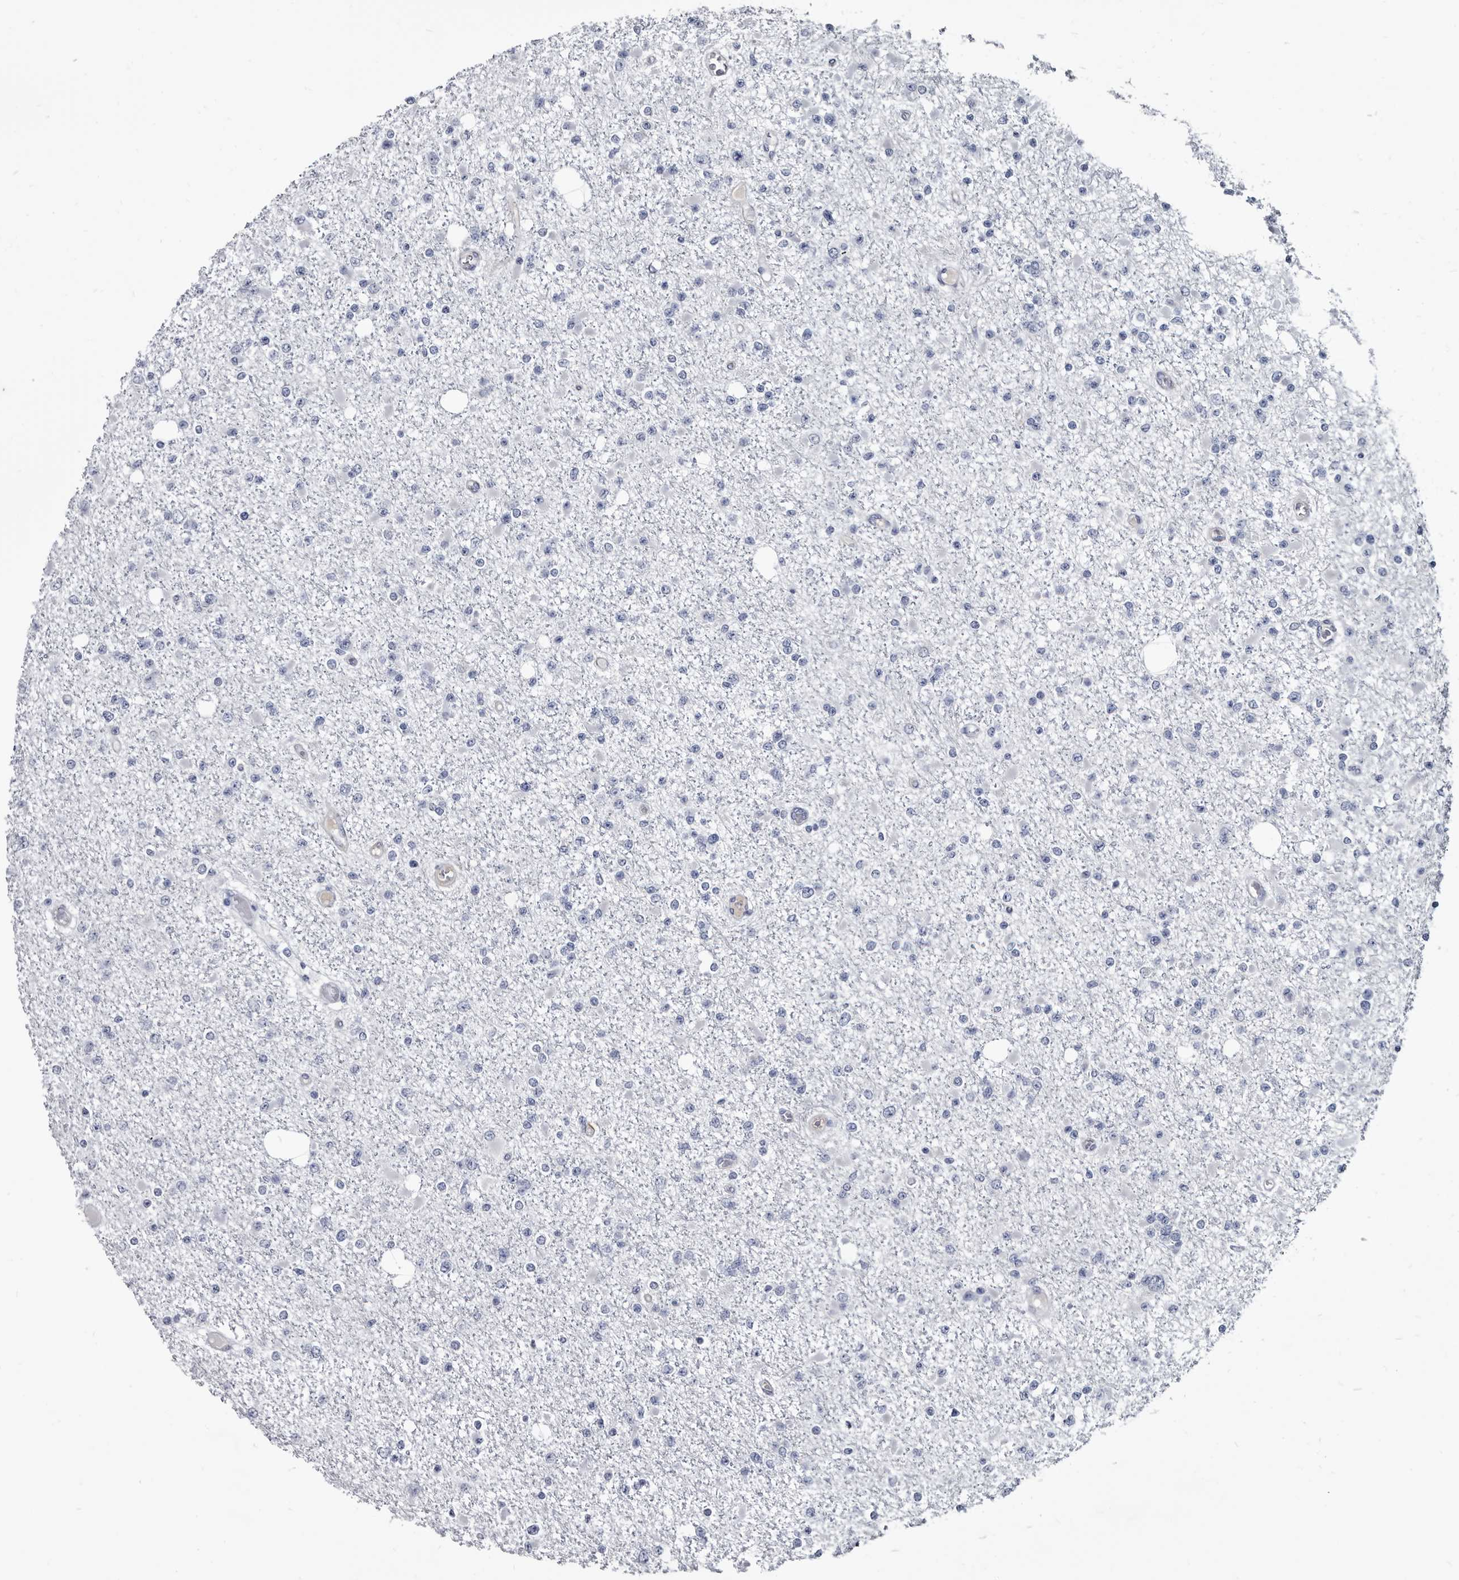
{"staining": {"intensity": "negative", "quantity": "none", "location": "none"}, "tissue": "glioma", "cell_type": "Tumor cells", "image_type": "cancer", "snomed": [{"axis": "morphology", "description": "Glioma, malignant, Low grade"}, {"axis": "topography", "description": "Brain"}], "caption": "This is a histopathology image of immunohistochemistry staining of glioma, which shows no positivity in tumor cells.", "gene": "PRSS8", "patient": {"sex": "female", "age": 22}}